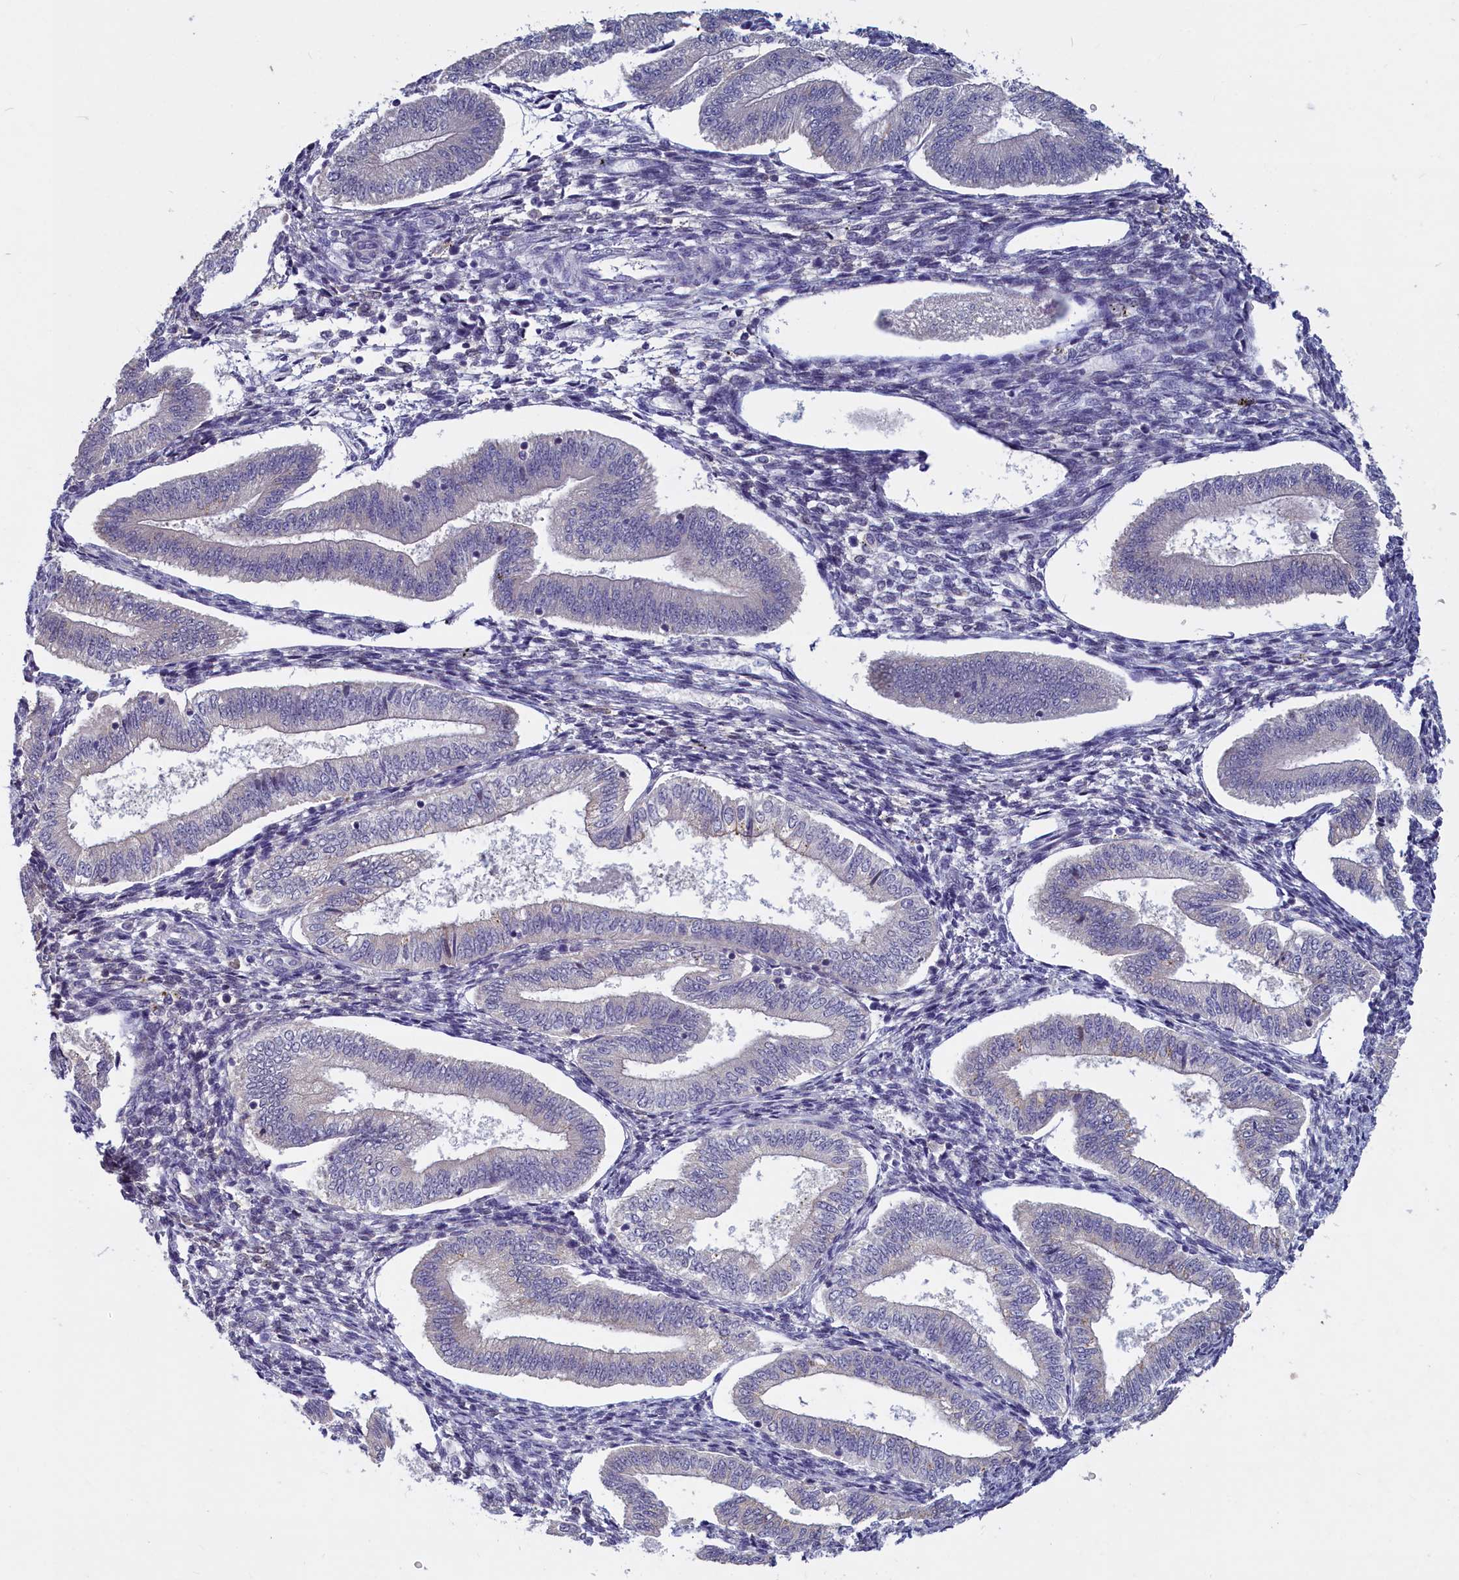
{"staining": {"intensity": "negative", "quantity": "none", "location": "none"}, "tissue": "endometrium", "cell_type": "Cells in endometrial stroma", "image_type": "normal", "snomed": [{"axis": "morphology", "description": "Normal tissue, NOS"}, {"axis": "topography", "description": "Endometrium"}], "caption": "DAB (3,3'-diaminobenzidine) immunohistochemical staining of unremarkable endometrium demonstrates no significant positivity in cells in endometrial stroma.", "gene": "UCHL3", "patient": {"sex": "female", "age": 34}}